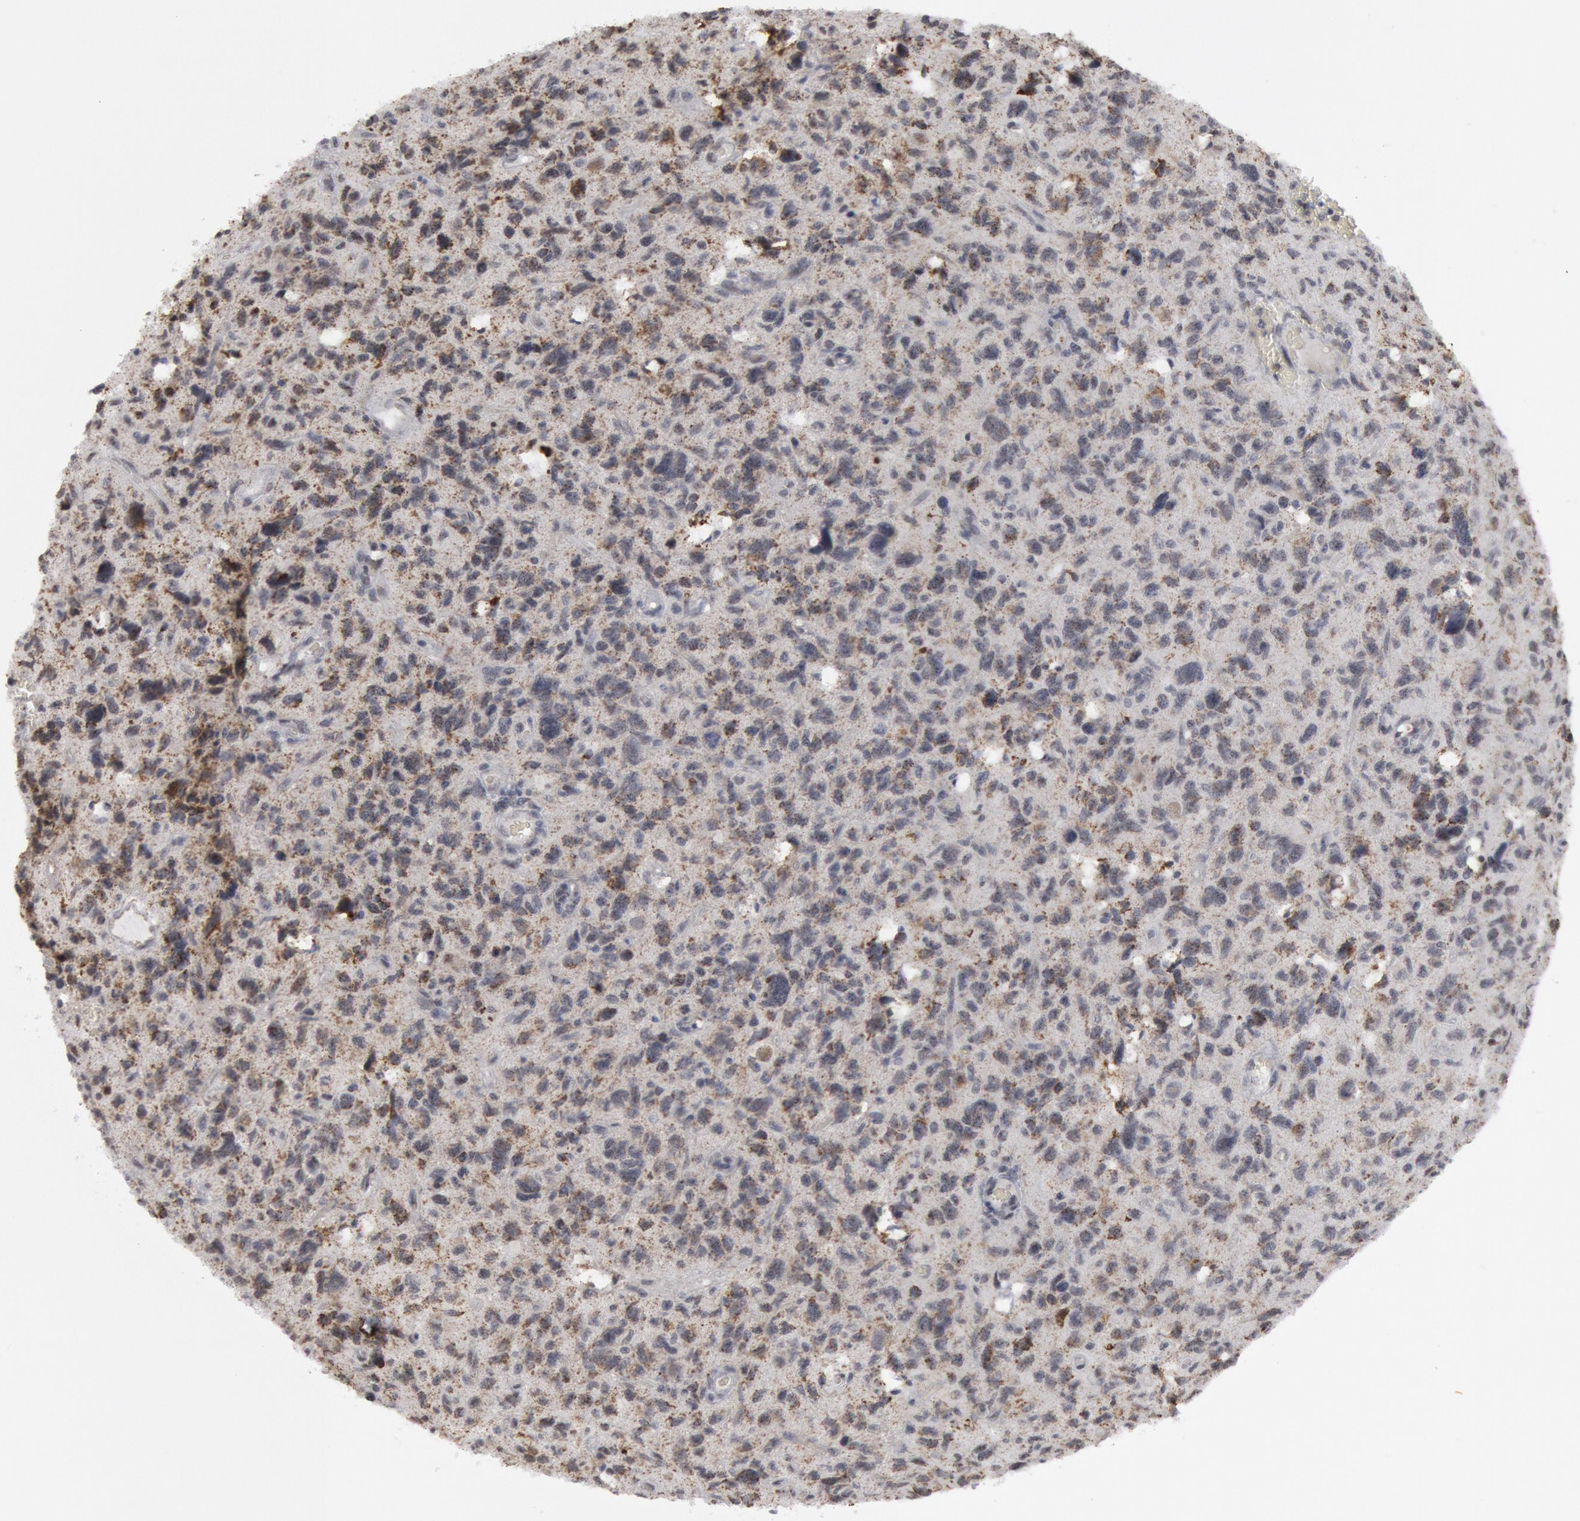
{"staining": {"intensity": "moderate", "quantity": "<25%", "location": "cytoplasmic/membranous"}, "tissue": "glioma", "cell_type": "Tumor cells", "image_type": "cancer", "snomed": [{"axis": "morphology", "description": "Glioma, malignant, High grade"}, {"axis": "topography", "description": "Brain"}], "caption": "Malignant glioma (high-grade) tissue shows moderate cytoplasmic/membranous expression in about <25% of tumor cells The protein is shown in brown color, while the nuclei are stained blue.", "gene": "CASP9", "patient": {"sex": "female", "age": 60}}